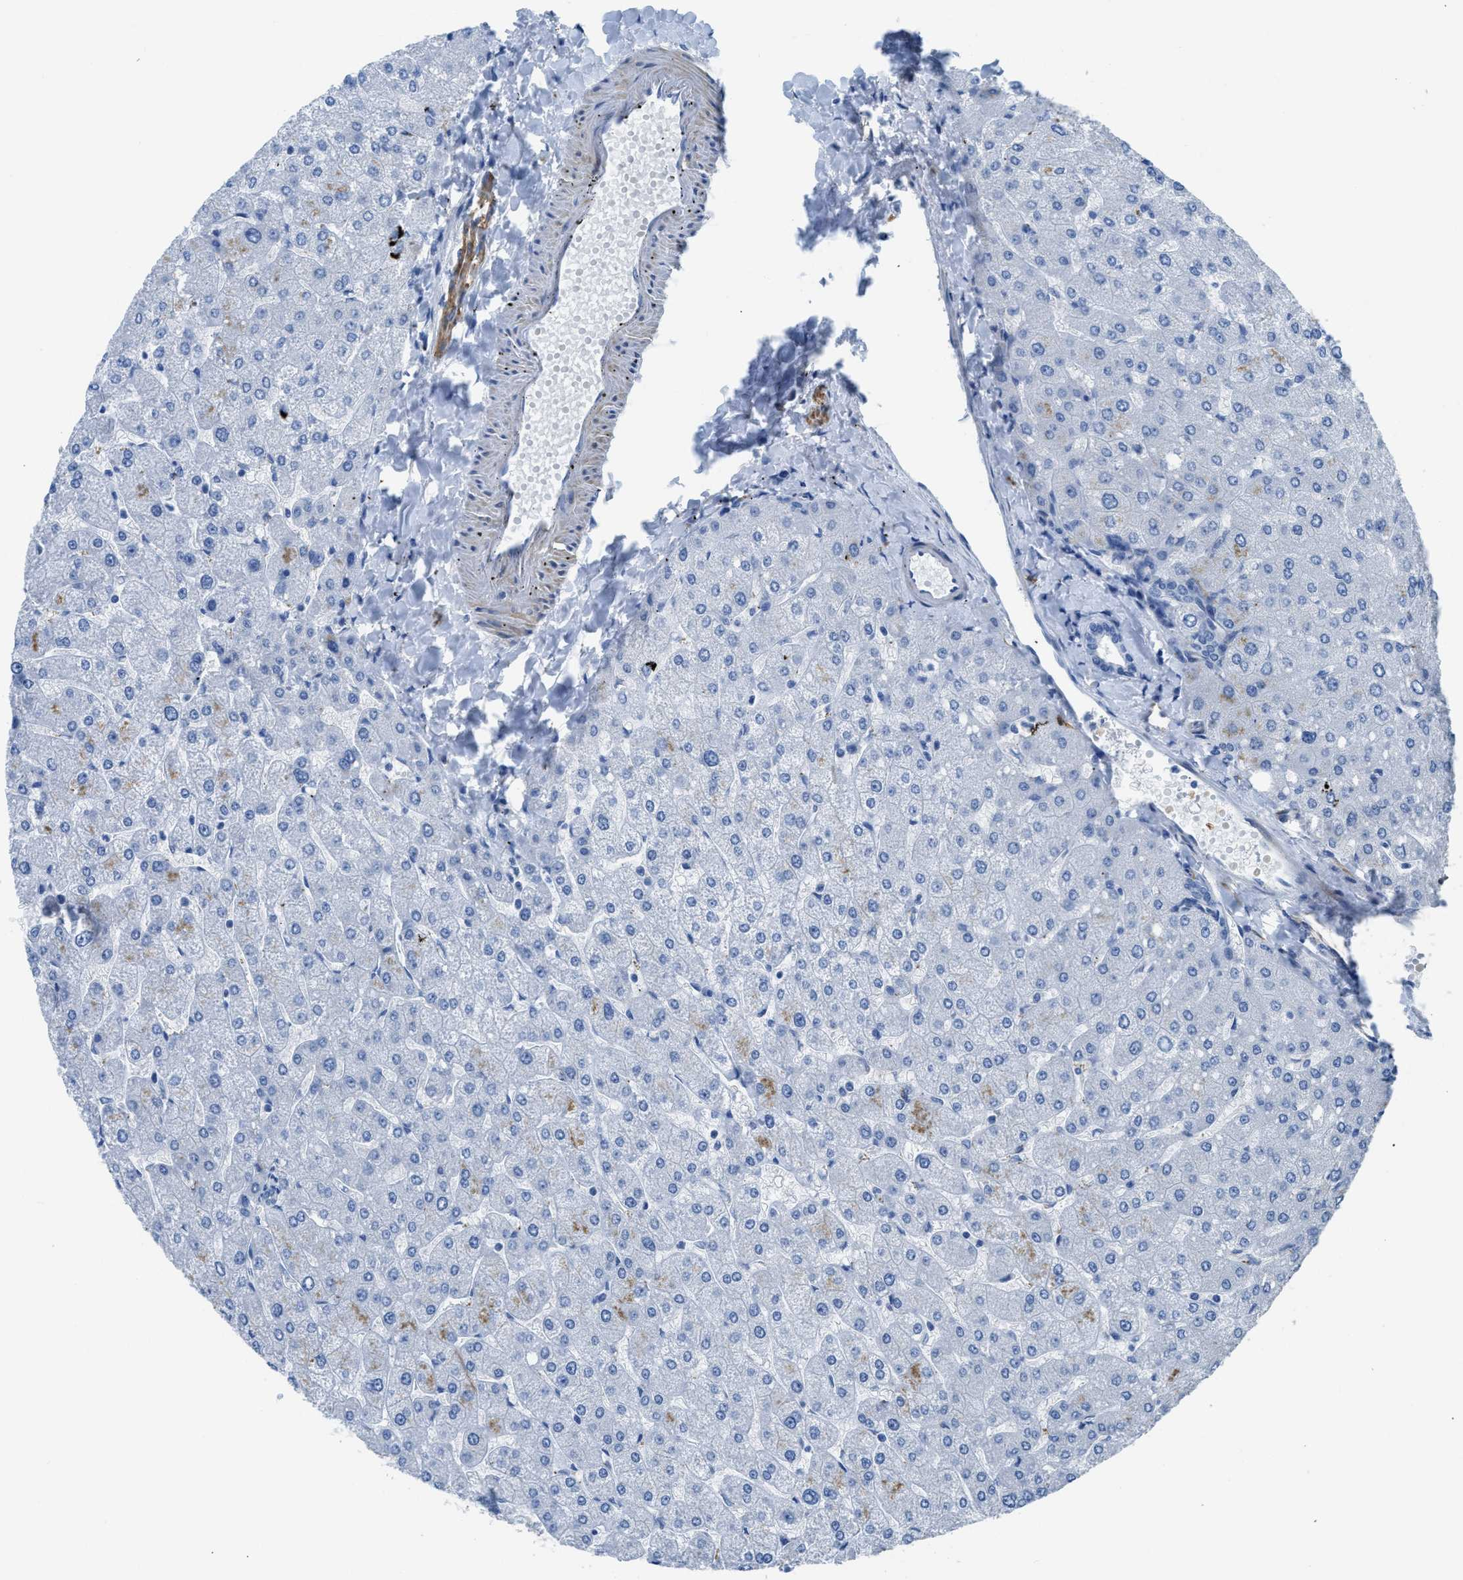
{"staining": {"intensity": "negative", "quantity": "none", "location": "none"}, "tissue": "liver", "cell_type": "Cholangiocytes", "image_type": "normal", "snomed": [{"axis": "morphology", "description": "Normal tissue, NOS"}, {"axis": "topography", "description": "Liver"}], "caption": "Liver was stained to show a protein in brown. There is no significant positivity in cholangiocytes. (Brightfield microscopy of DAB (3,3'-diaminobenzidine) IHC at high magnification).", "gene": "ZSWIM5", "patient": {"sex": "male", "age": 55}}